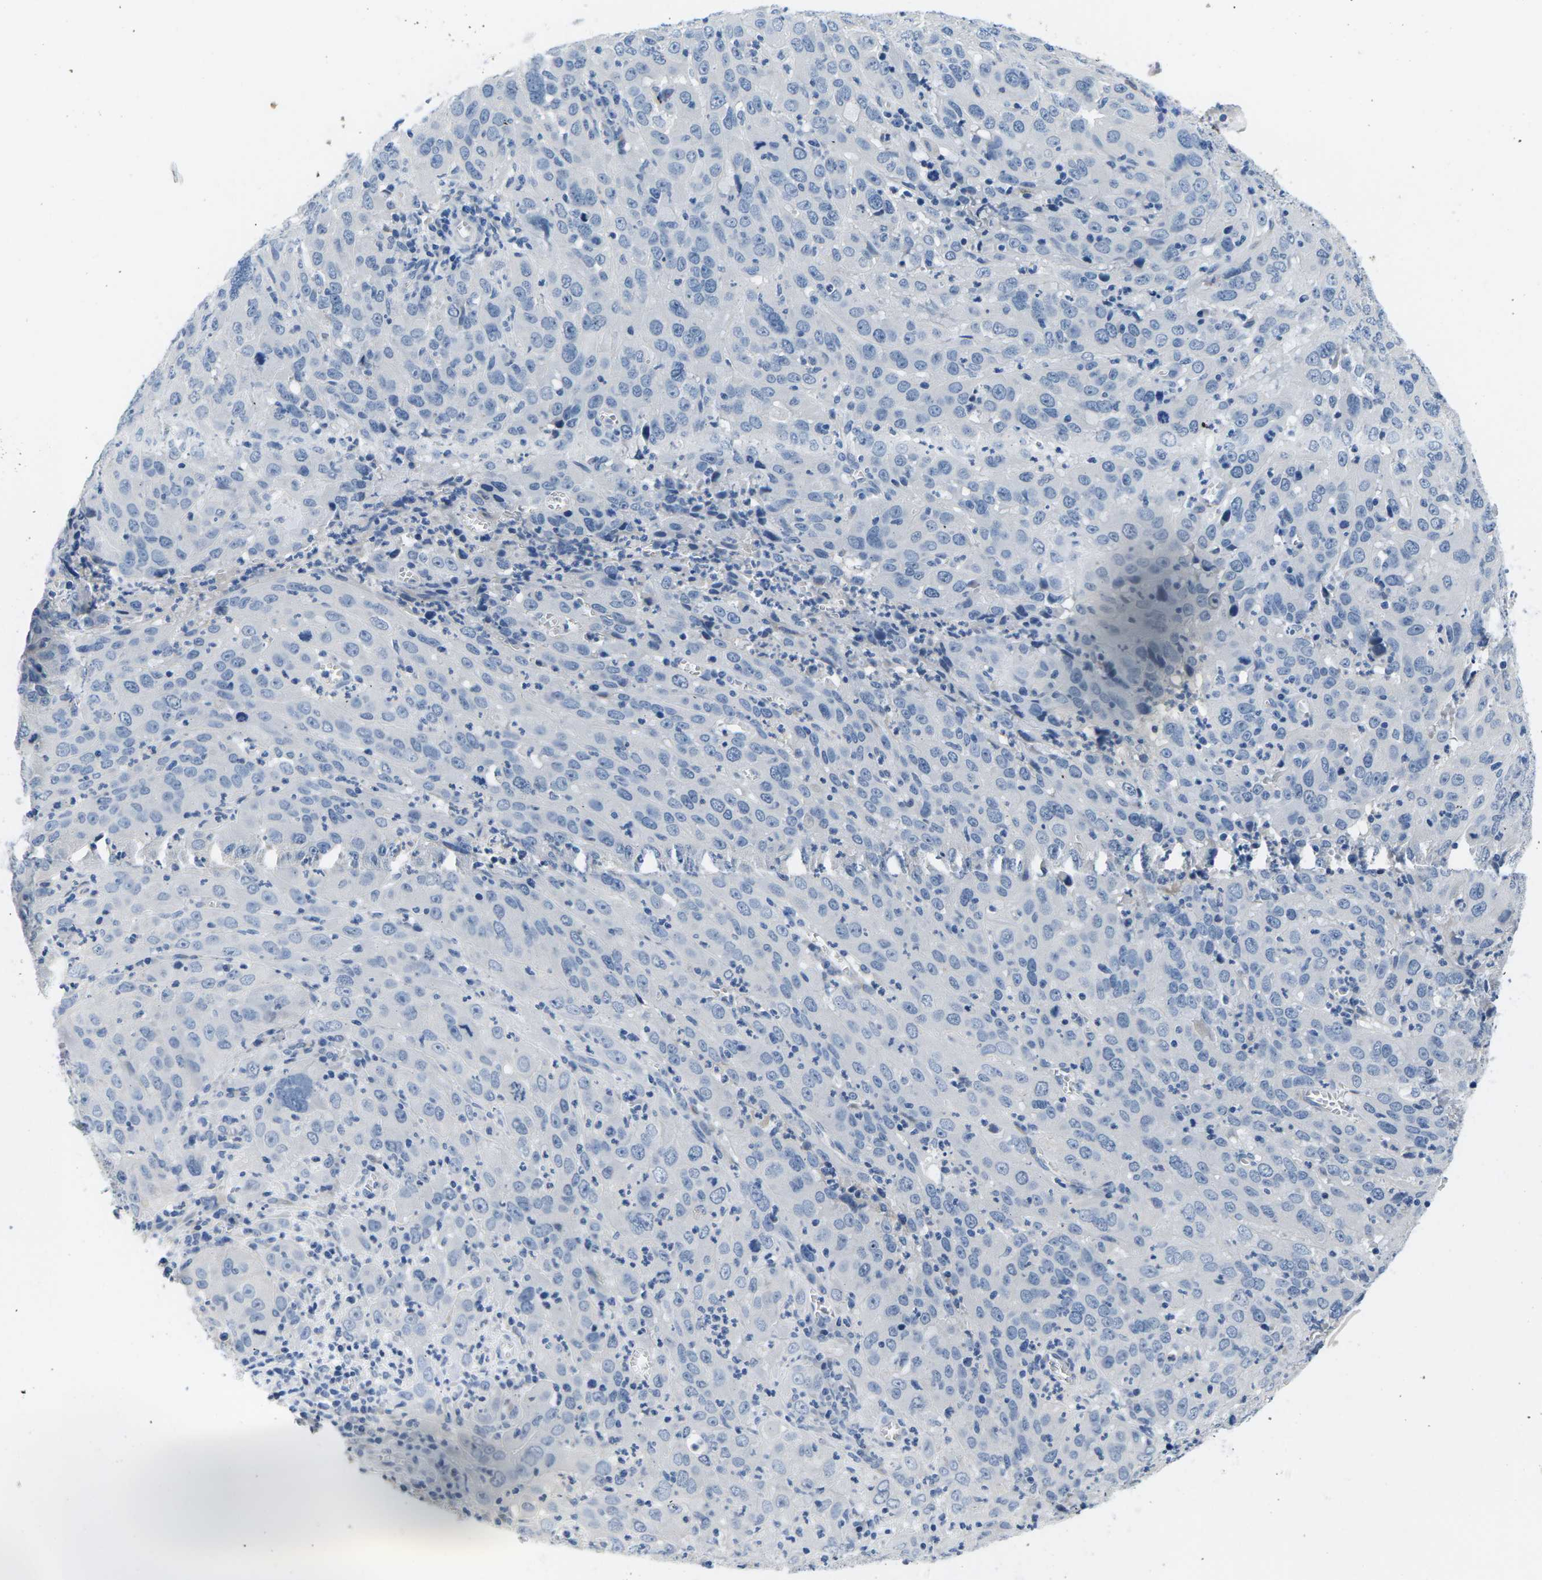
{"staining": {"intensity": "negative", "quantity": "none", "location": "none"}, "tissue": "cervical cancer", "cell_type": "Tumor cells", "image_type": "cancer", "snomed": [{"axis": "morphology", "description": "Squamous cell carcinoma, NOS"}, {"axis": "topography", "description": "Cervix"}], "caption": "A micrograph of cervical cancer stained for a protein exhibits no brown staining in tumor cells.", "gene": "TSPAN2", "patient": {"sex": "female", "age": 32}}